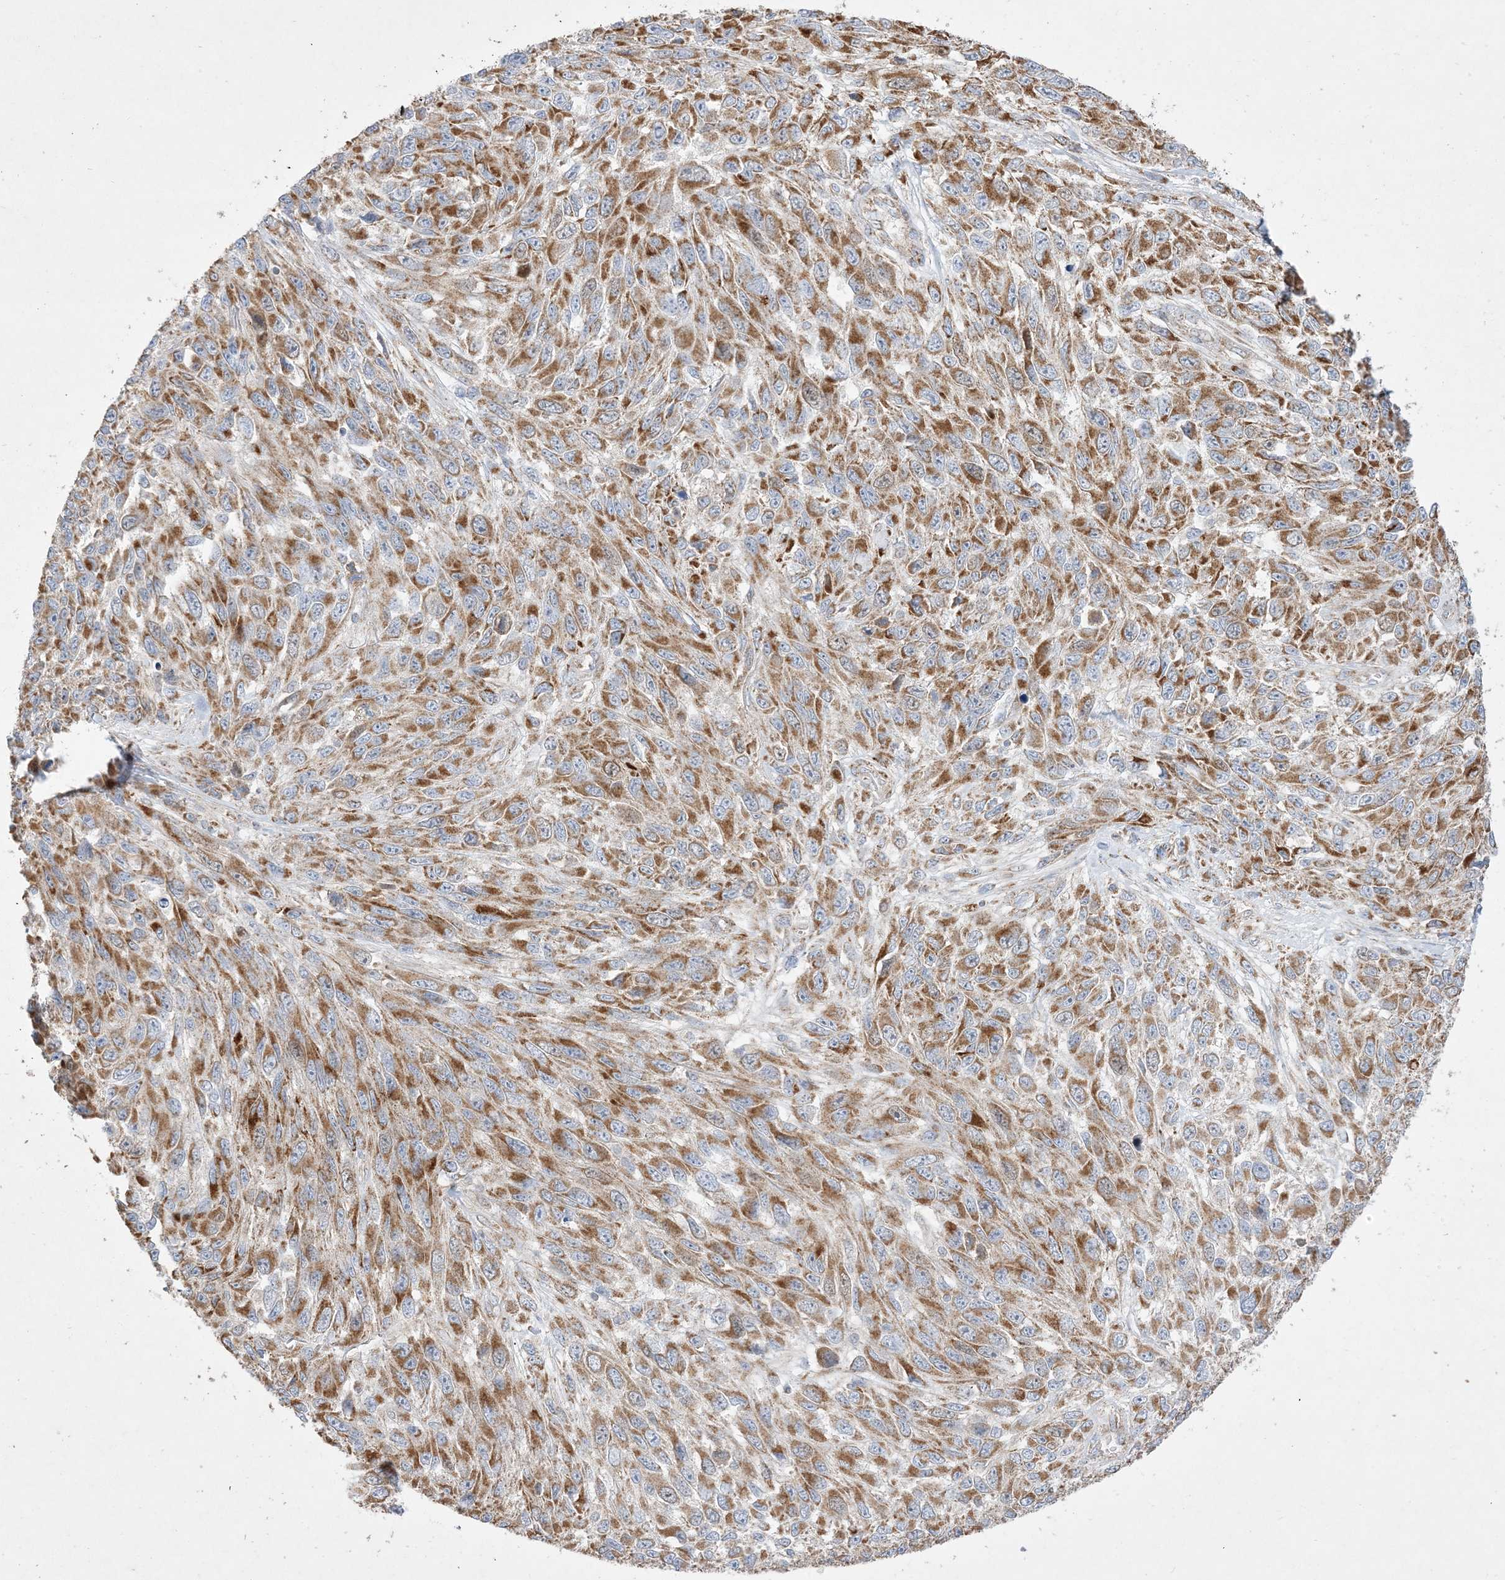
{"staining": {"intensity": "moderate", "quantity": ">75%", "location": "cytoplasmic/membranous"}, "tissue": "melanoma", "cell_type": "Tumor cells", "image_type": "cancer", "snomed": [{"axis": "morphology", "description": "Malignant melanoma, NOS"}, {"axis": "topography", "description": "Skin"}], "caption": "Protein staining exhibits moderate cytoplasmic/membranous expression in about >75% of tumor cells in melanoma. Nuclei are stained in blue.", "gene": "NDUFAF3", "patient": {"sex": "female", "age": 96}}